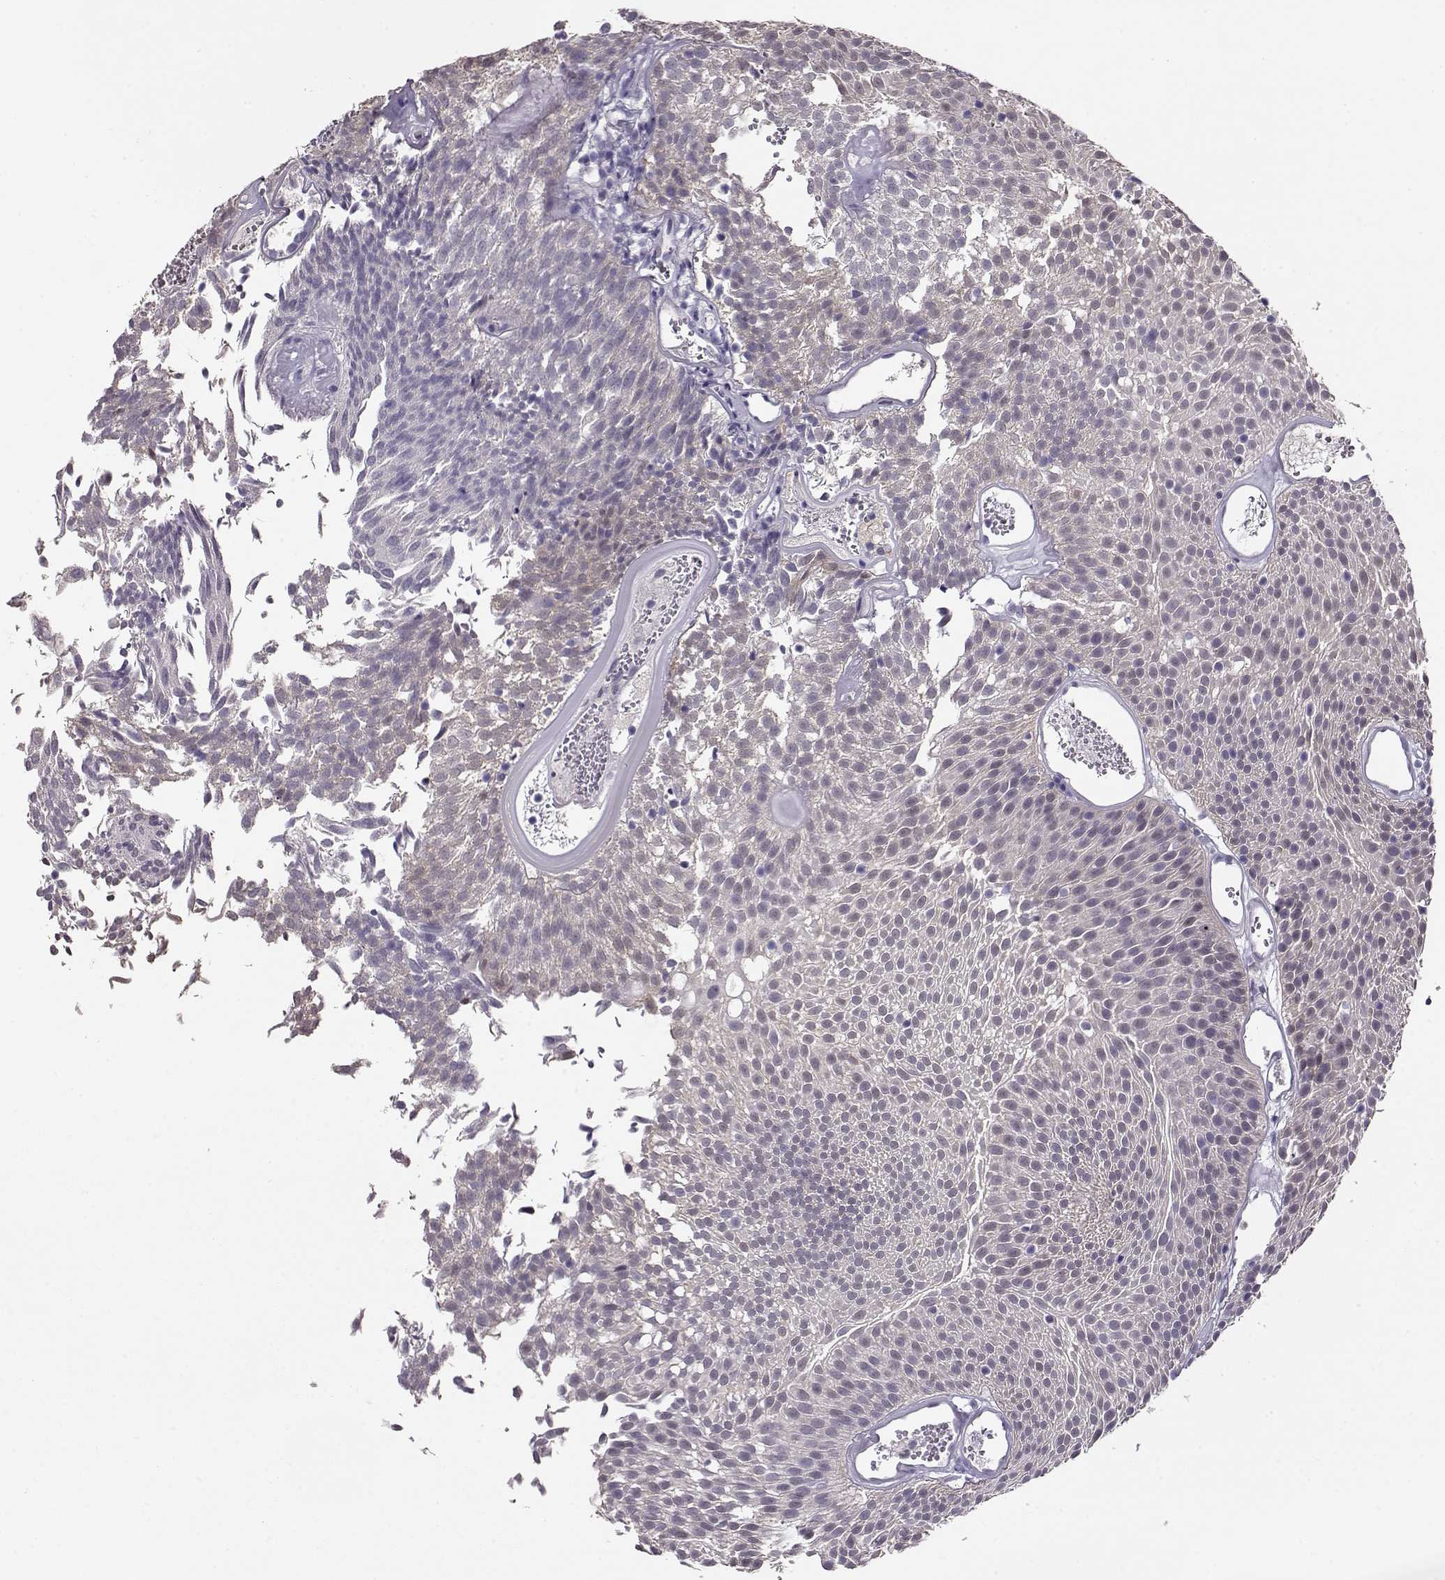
{"staining": {"intensity": "negative", "quantity": "none", "location": "none"}, "tissue": "urothelial cancer", "cell_type": "Tumor cells", "image_type": "cancer", "snomed": [{"axis": "morphology", "description": "Urothelial carcinoma, Low grade"}, {"axis": "topography", "description": "Urinary bladder"}], "caption": "This photomicrograph is of urothelial cancer stained with immunohistochemistry (IHC) to label a protein in brown with the nuclei are counter-stained blue. There is no expression in tumor cells.", "gene": "CCR8", "patient": {"sex": "male", "age": 52}}